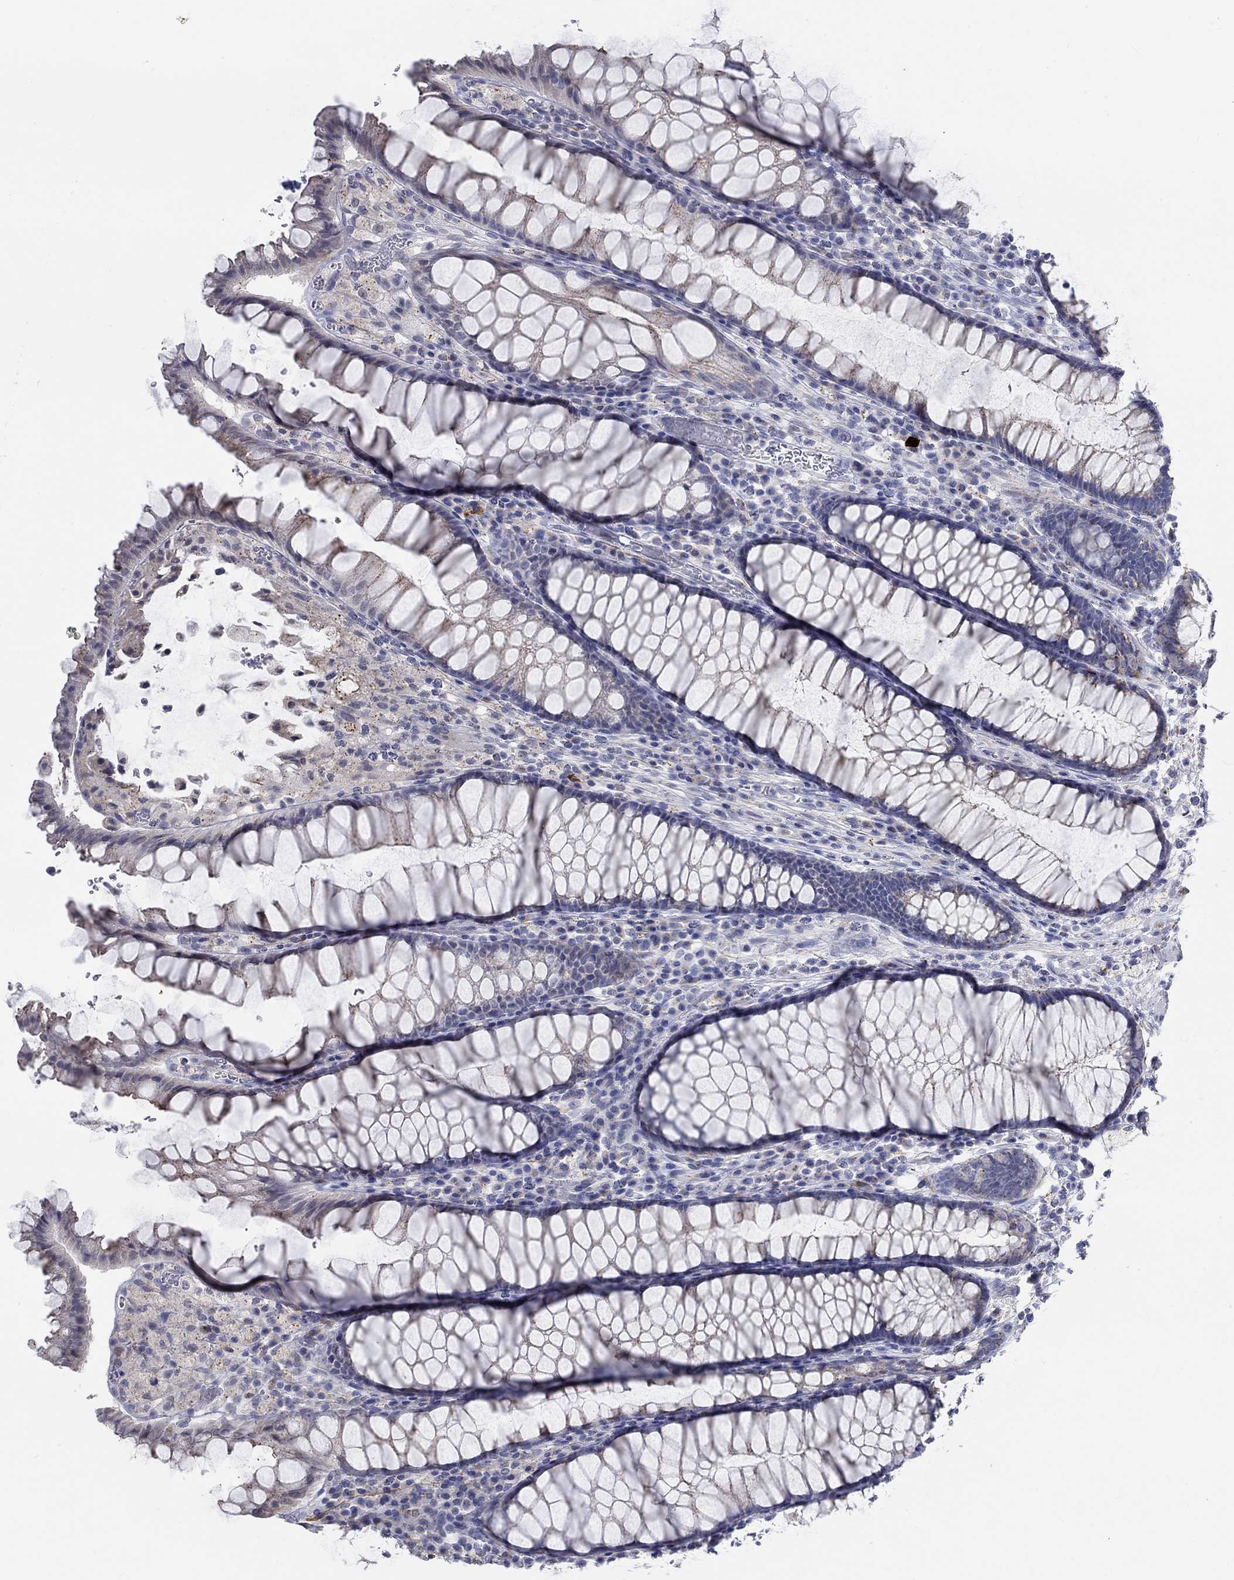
{"staining": {"intensity": "negative", "quantity": "none", "location": "none"}, "tissue": "rectum", "cell_type": "Glandular cells", "image_type": "normal", "snomed": [{"axis": "morphology", "description": "Normal tissue, NOS"}, {"axis": "topography", "description": "Rectum"}], "caption": "The IHC photomicrograph has no significant expression in glandular cells of rectum. (DAB IHC with hematoxylin counter stain).", "gene": "NAV3", "patient": {"sex": "female", "age": 68}}